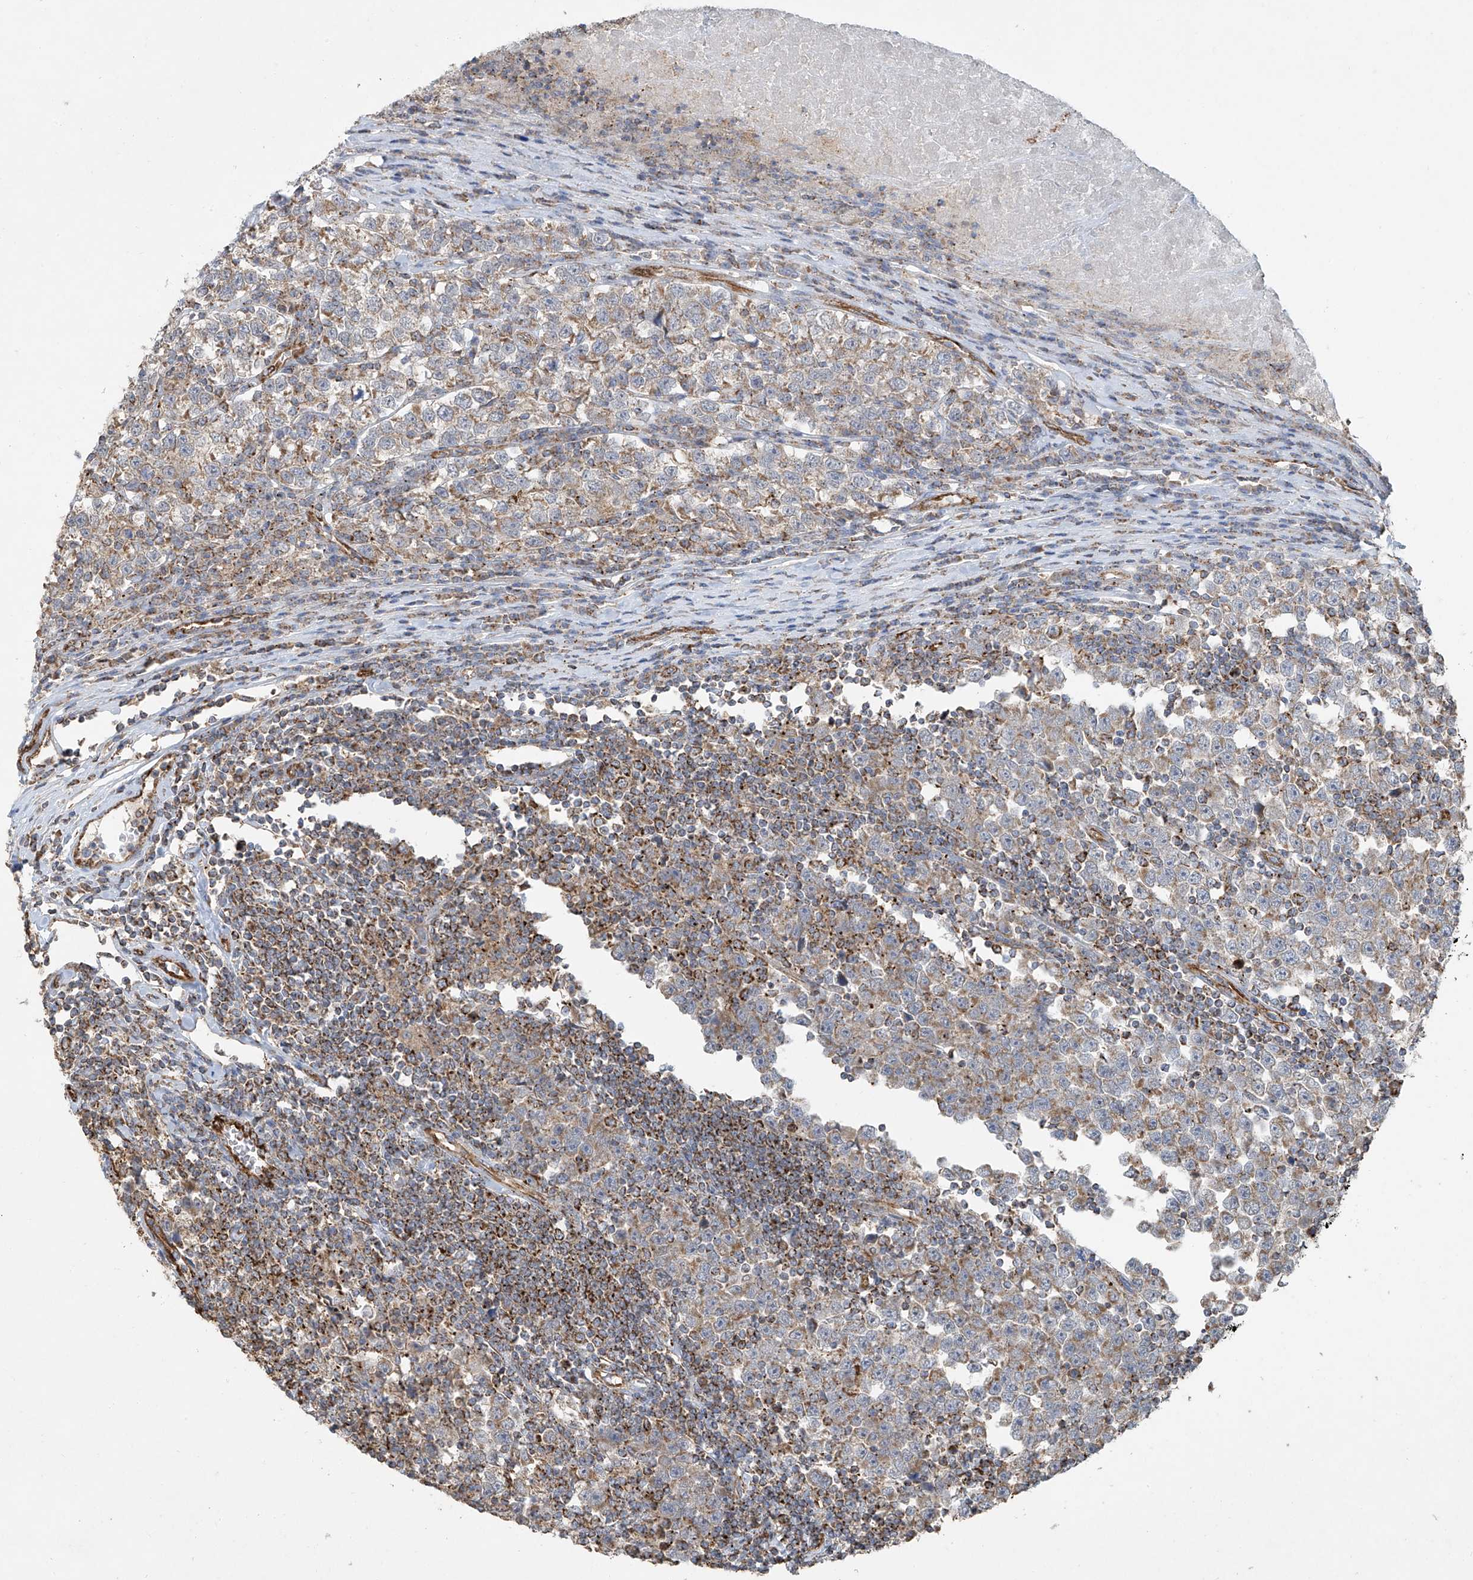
{"staining": {"intensity": "weak", "quantity": ">75%", "location": "cytoplasmic/membranous"}, "tissue": "testis cancer", "cell_type": "Tumor cells", "image_type": "cancer", "snomed": [{"axis": "morphology", "description": "Normal tissue, NOS"}, {"axis": "morphology", "description": "Seminoma, NOS"}, {"axis": "topography", "description": "Testis"}], "caption": "Testis cancer (seminoma) stained with DAB IHC demonstrates low levels of weak cytoplasmic/membranous expression in about >75% of tumor cells.", "gene": "UQCC1", "patient": {"sex": "male", "age": 43}}